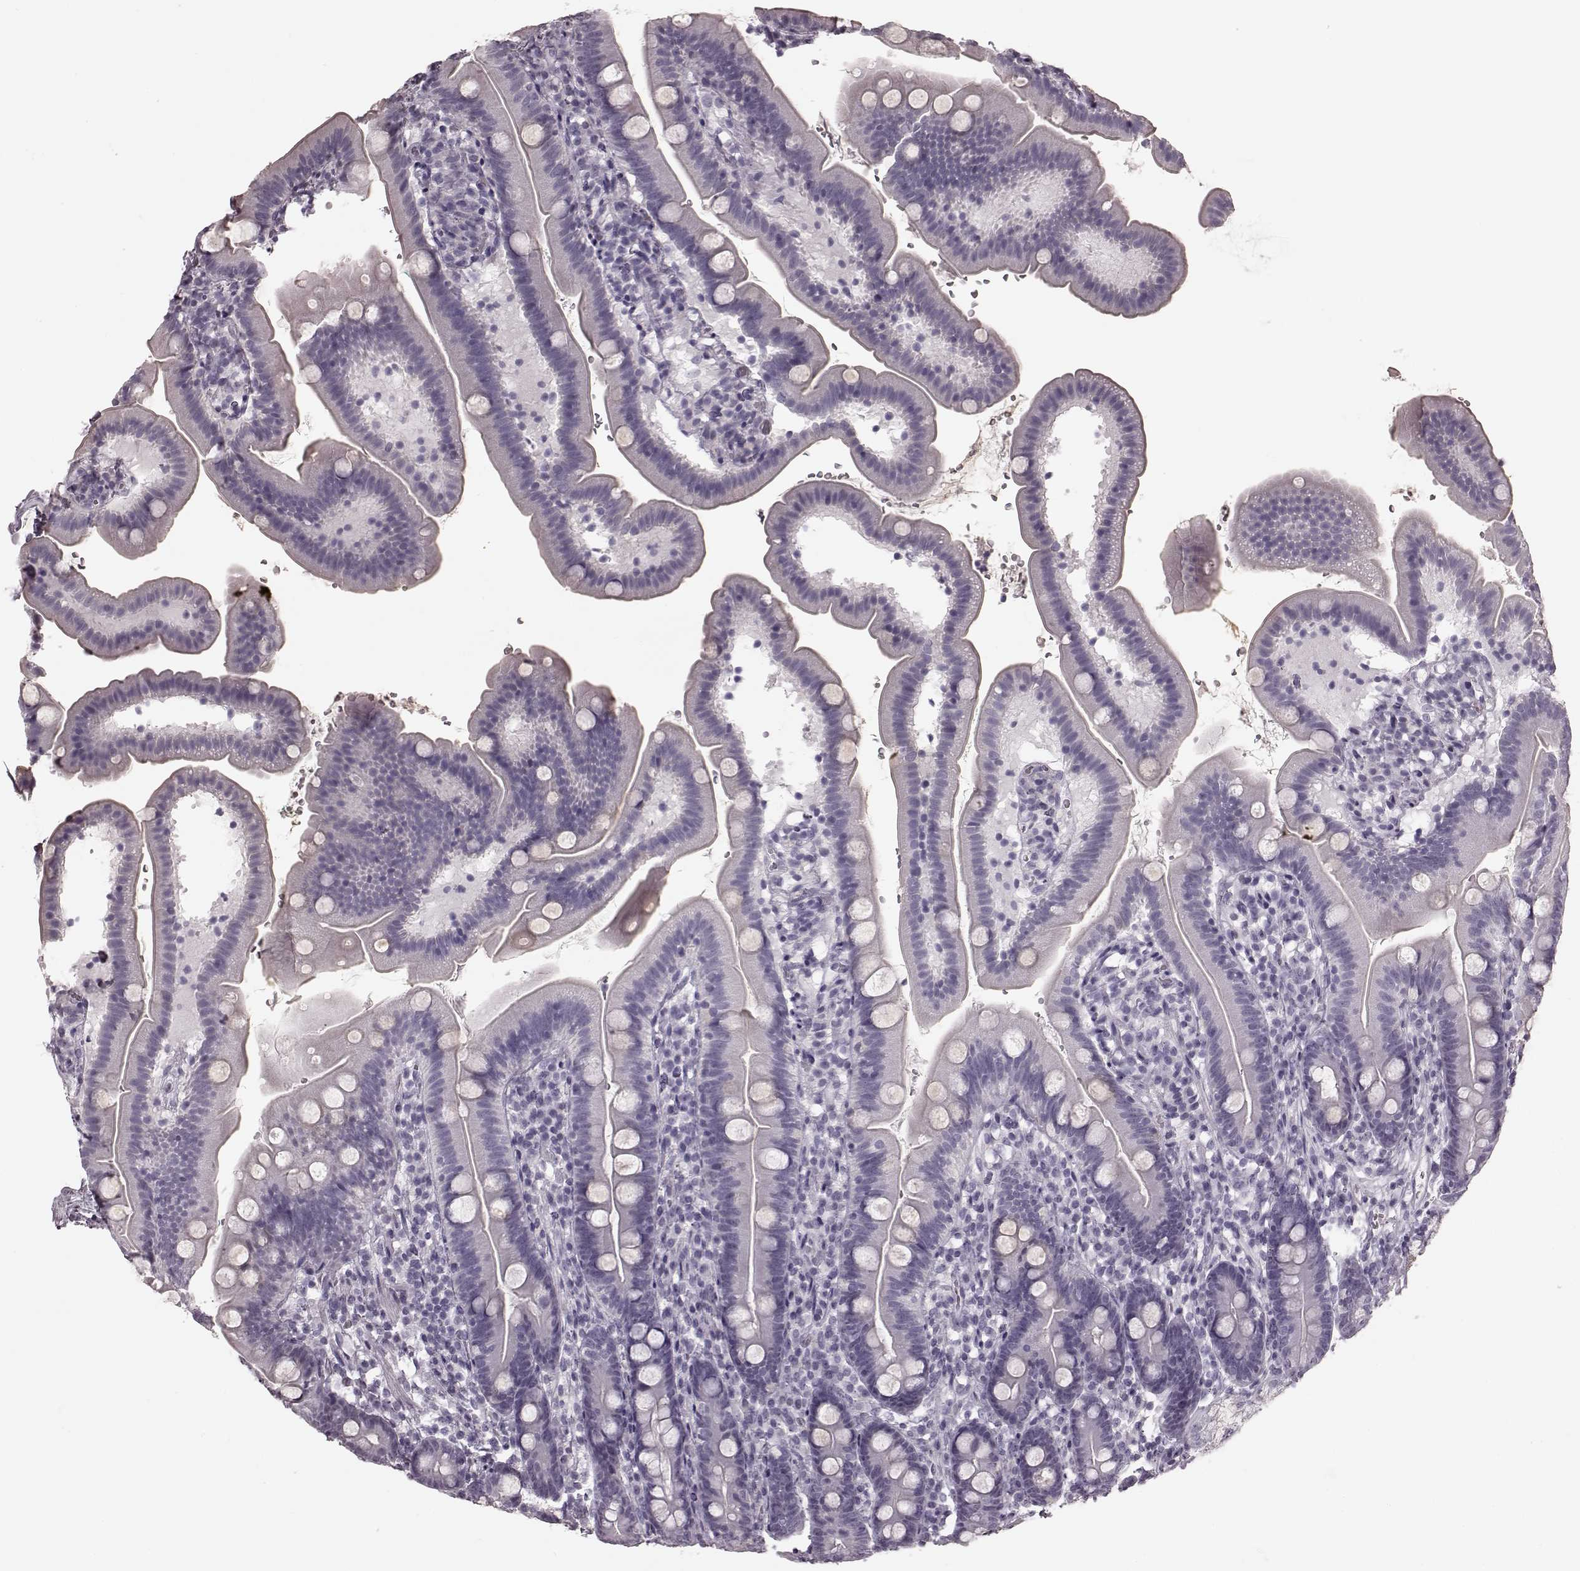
{"staining": {"intensity": "negative", "quantity": "none", "location": "none"}, "tissue": "duodenum", "cell_type": "Glandular cells", "image_type": "normal", "snomed": [{"axis": "morphology", "description": "Normal tissue, NOS"}, {"axis": "topography", "description": "Duodenum"}], "caption": "IHC image of normal duodenum: duodenum stained with DAB demonstrates no significant protein positivity in glandular cells.", "gene": "TRPM1", "patient": {"sex": "female", "age": 67}}